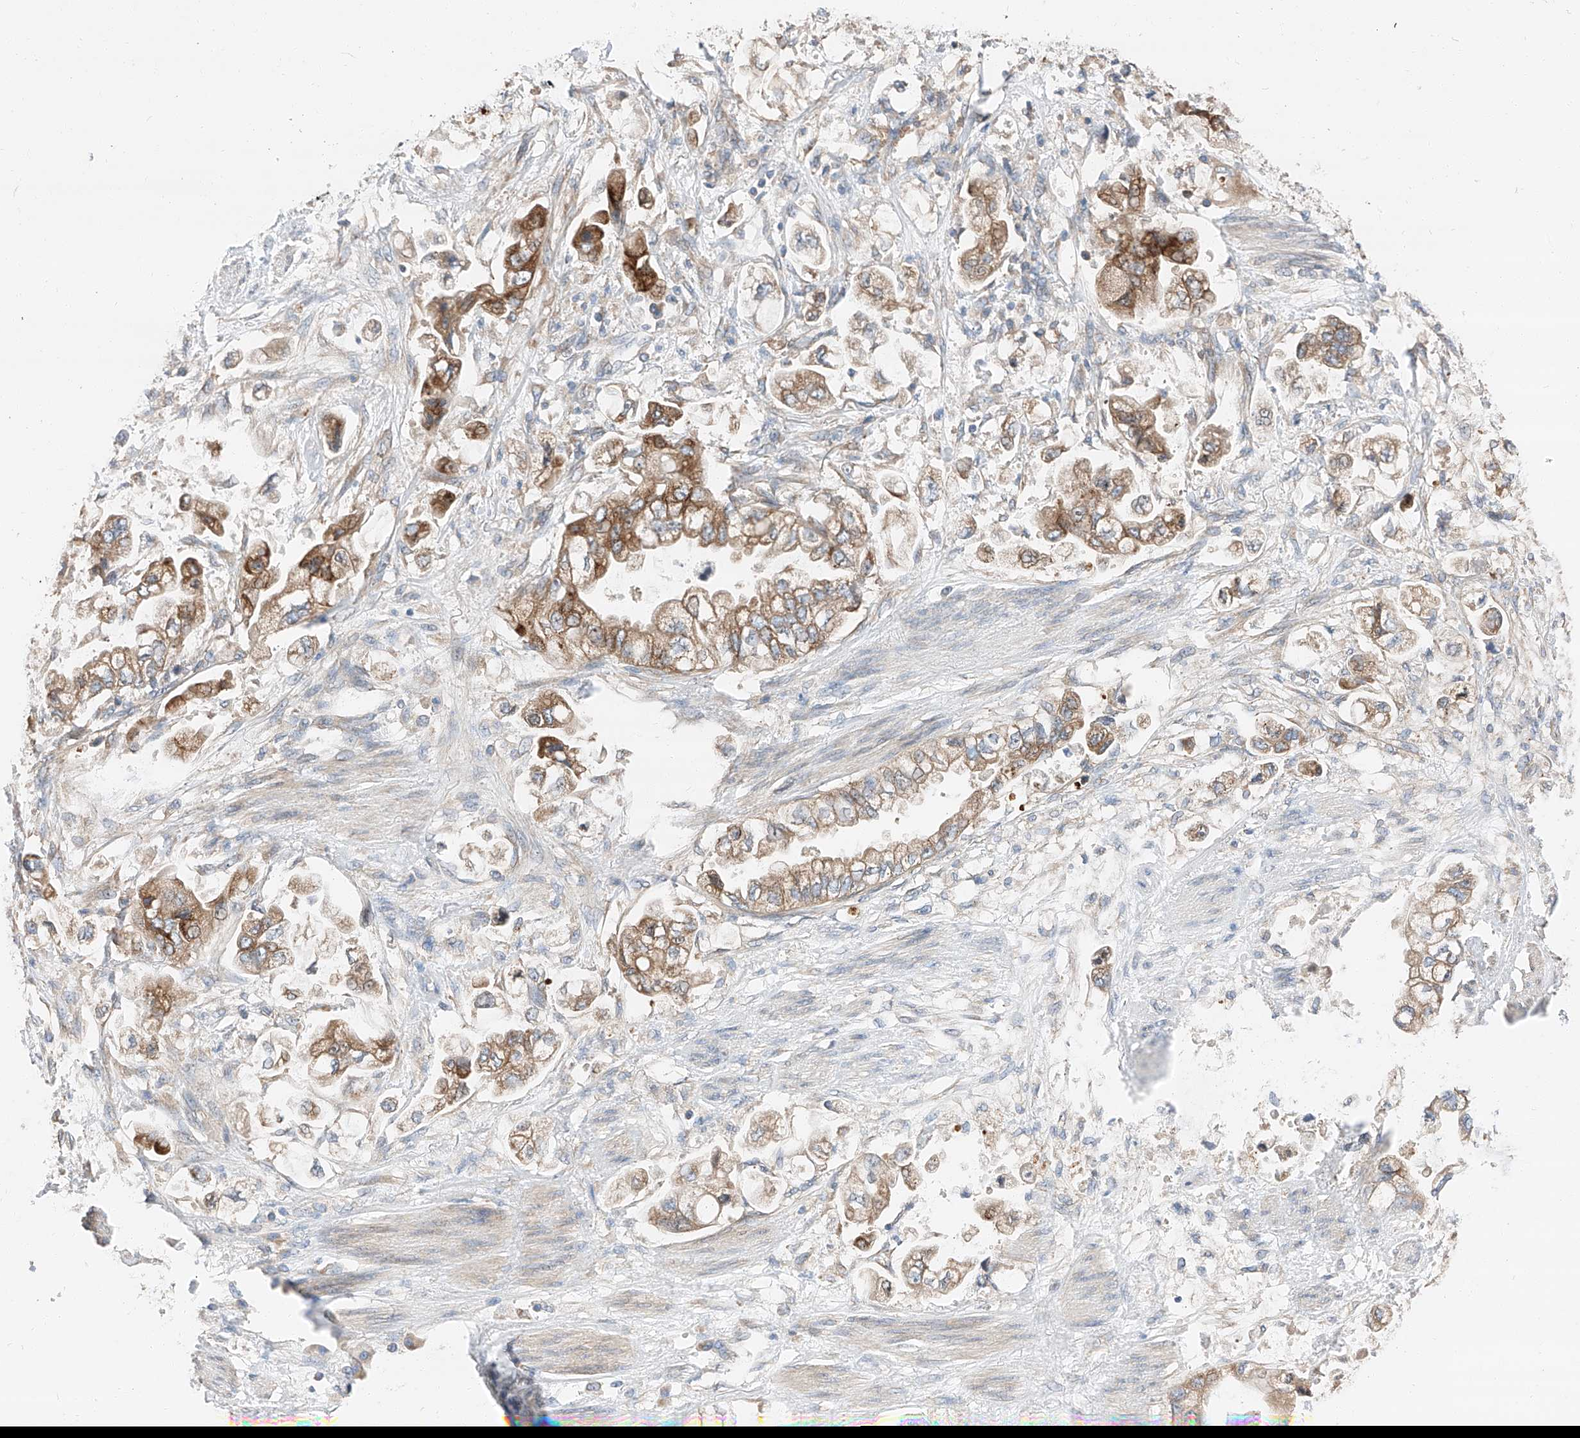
{"staining": {"intensity": "moderate", "quantity": ">75%", "location": "cytoplasmic/membranous"}, "tissue": "stomach cancer", "cell_type": "Tumor cells", "image_type": "cancer", "snomed": [{"axis": "morphology", "description": "Adenocarcinoma, NOS"}, {"axis": "topography", "description": "Stomach"}], "caption": "Immunohistochemical staining of stomach cancer exhibits medium levels of moderate cytoplasmic/membranous protein staining in about >75% of tumor cells.", "gene": "ZC3H15", "patient": {"sex": "male", "age": 62}}